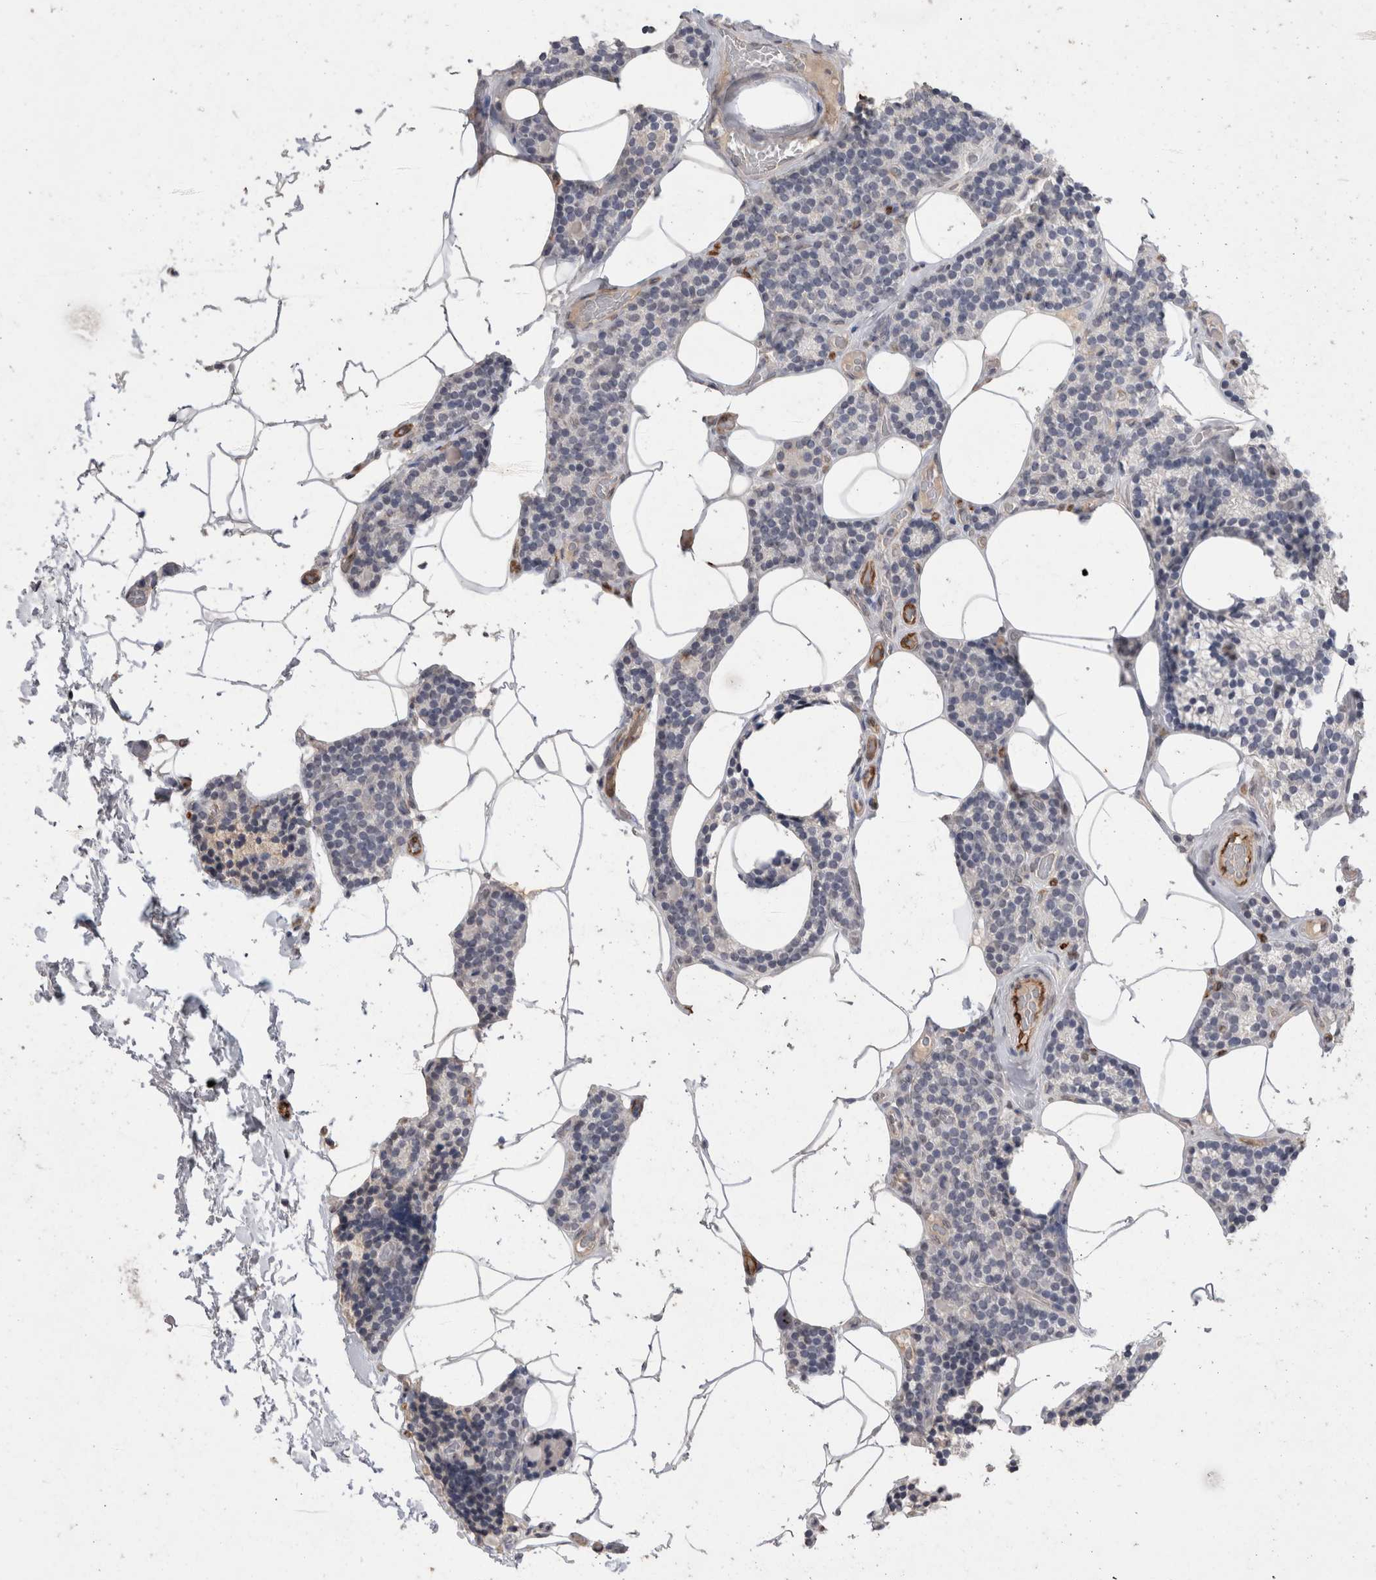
{"staining": {"intensity": "negative", "quantity": "none", "location": "none"}, "tissue": "parathyroid gland", "cell_type": "Glandular cells", "image_type": "normal", "snomed": [{"axis": "morphology", "description": "Normal tissue, NOS"}, {"axis": "topography", "description": "Parathyroid gland"}], "caption": "A high-resolution micrograph shows IHC staining of unremarkable parathyroid gland, which demonstrates no significant expression in glandular cells. (Stains: DAB (3,3'-diaminobenzidine) immunohistochemistry with hematoxylin counter stain, Microscopy: brightfield microscopy at high magnification).", "gene": "CDH13", "patient": {"sex": "male", "age": 52}}